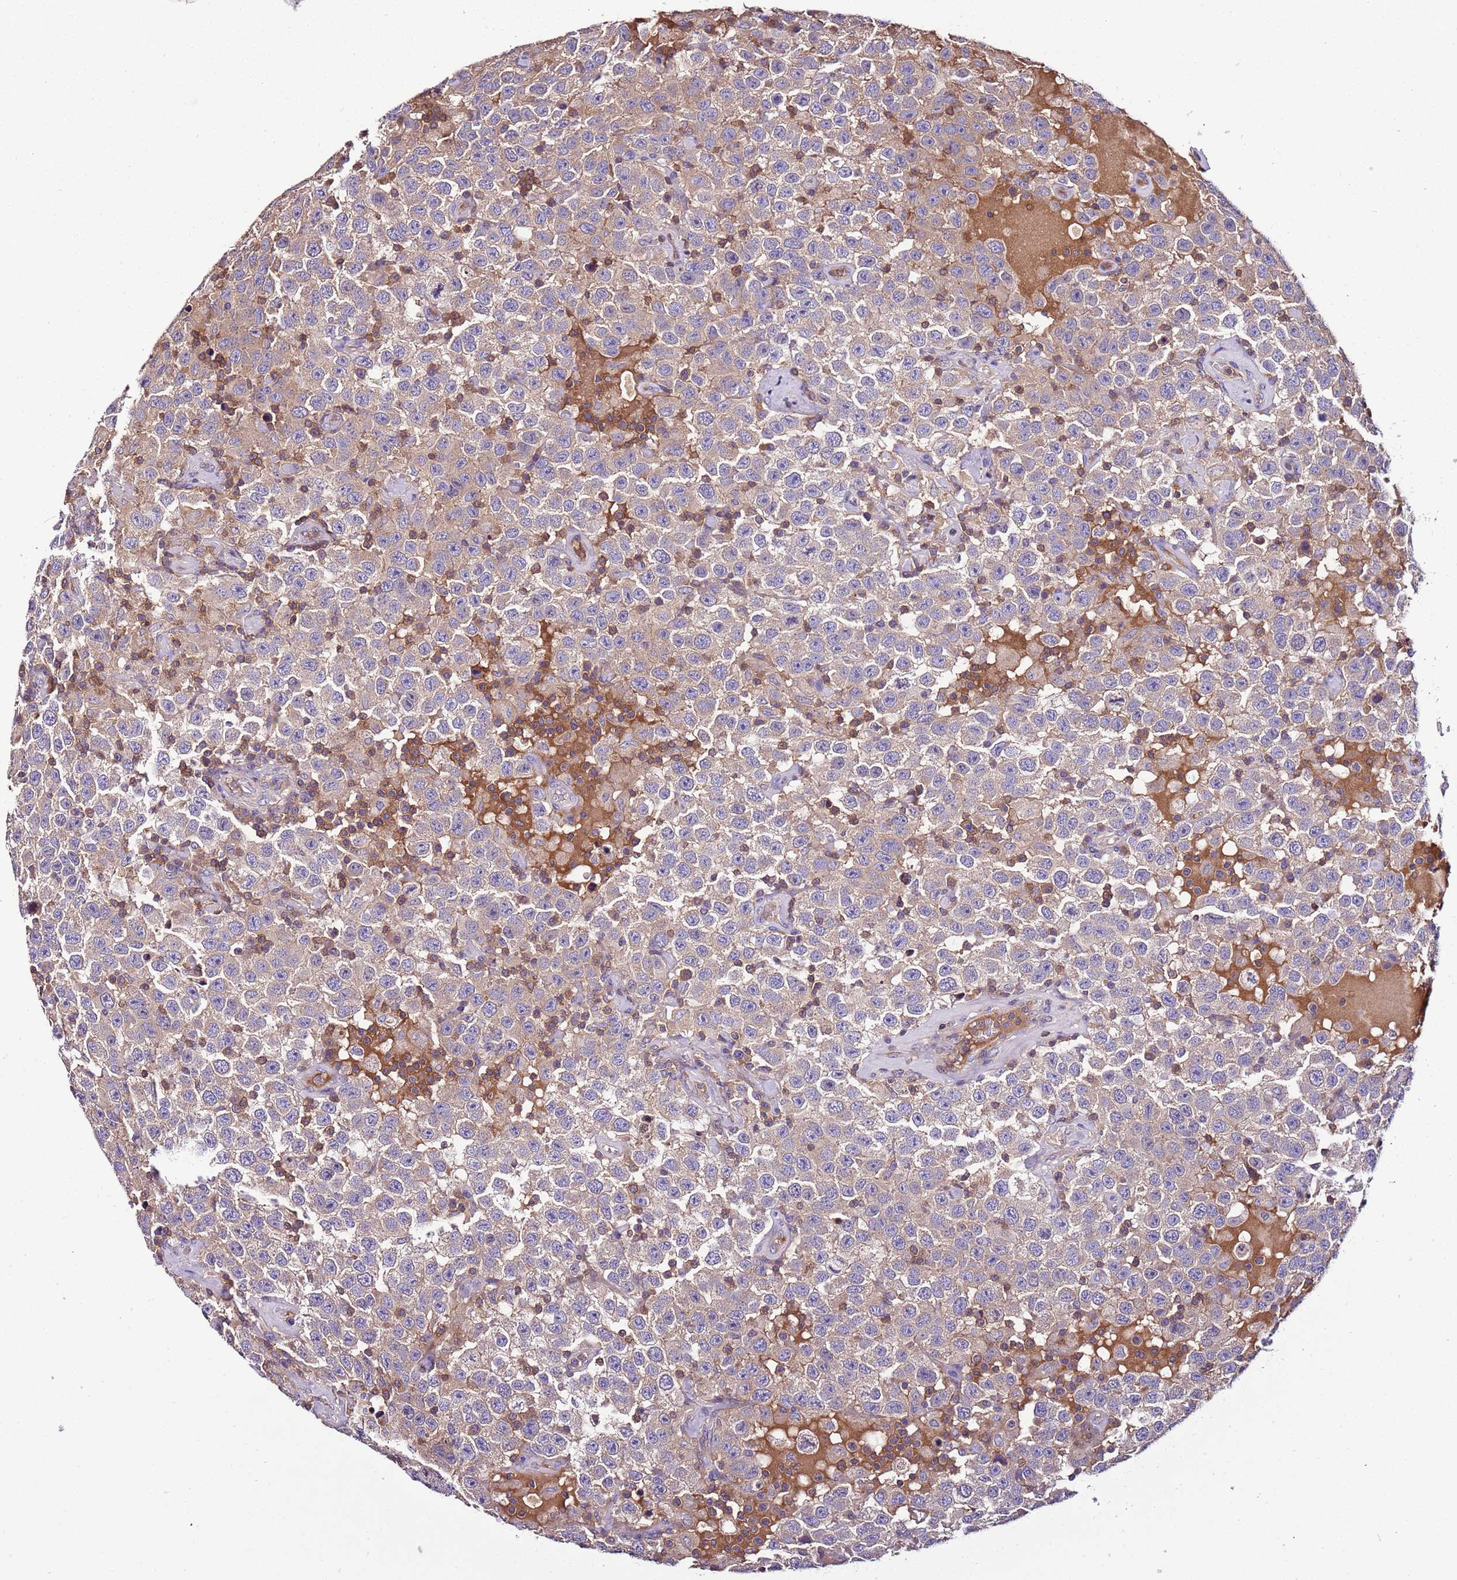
{"staining": {"intensity": "weak", "quantity": ">75%", "location": "cytoplasmic/membranous"}, "tissue": "testis cancer", "cell_type": "Tumor cells", "image_type": "cancer", "snomed": [{"axis": "morphology", "description": "Seminoma, NOS"}, {"axis": "topography", "description": "Testis"}], "caption": "Human testis cancer stained with a protein marker reveals weak staining in tumor cells.", "gene": "IGIP", "patient": {"sex": "male", "age": 41}}